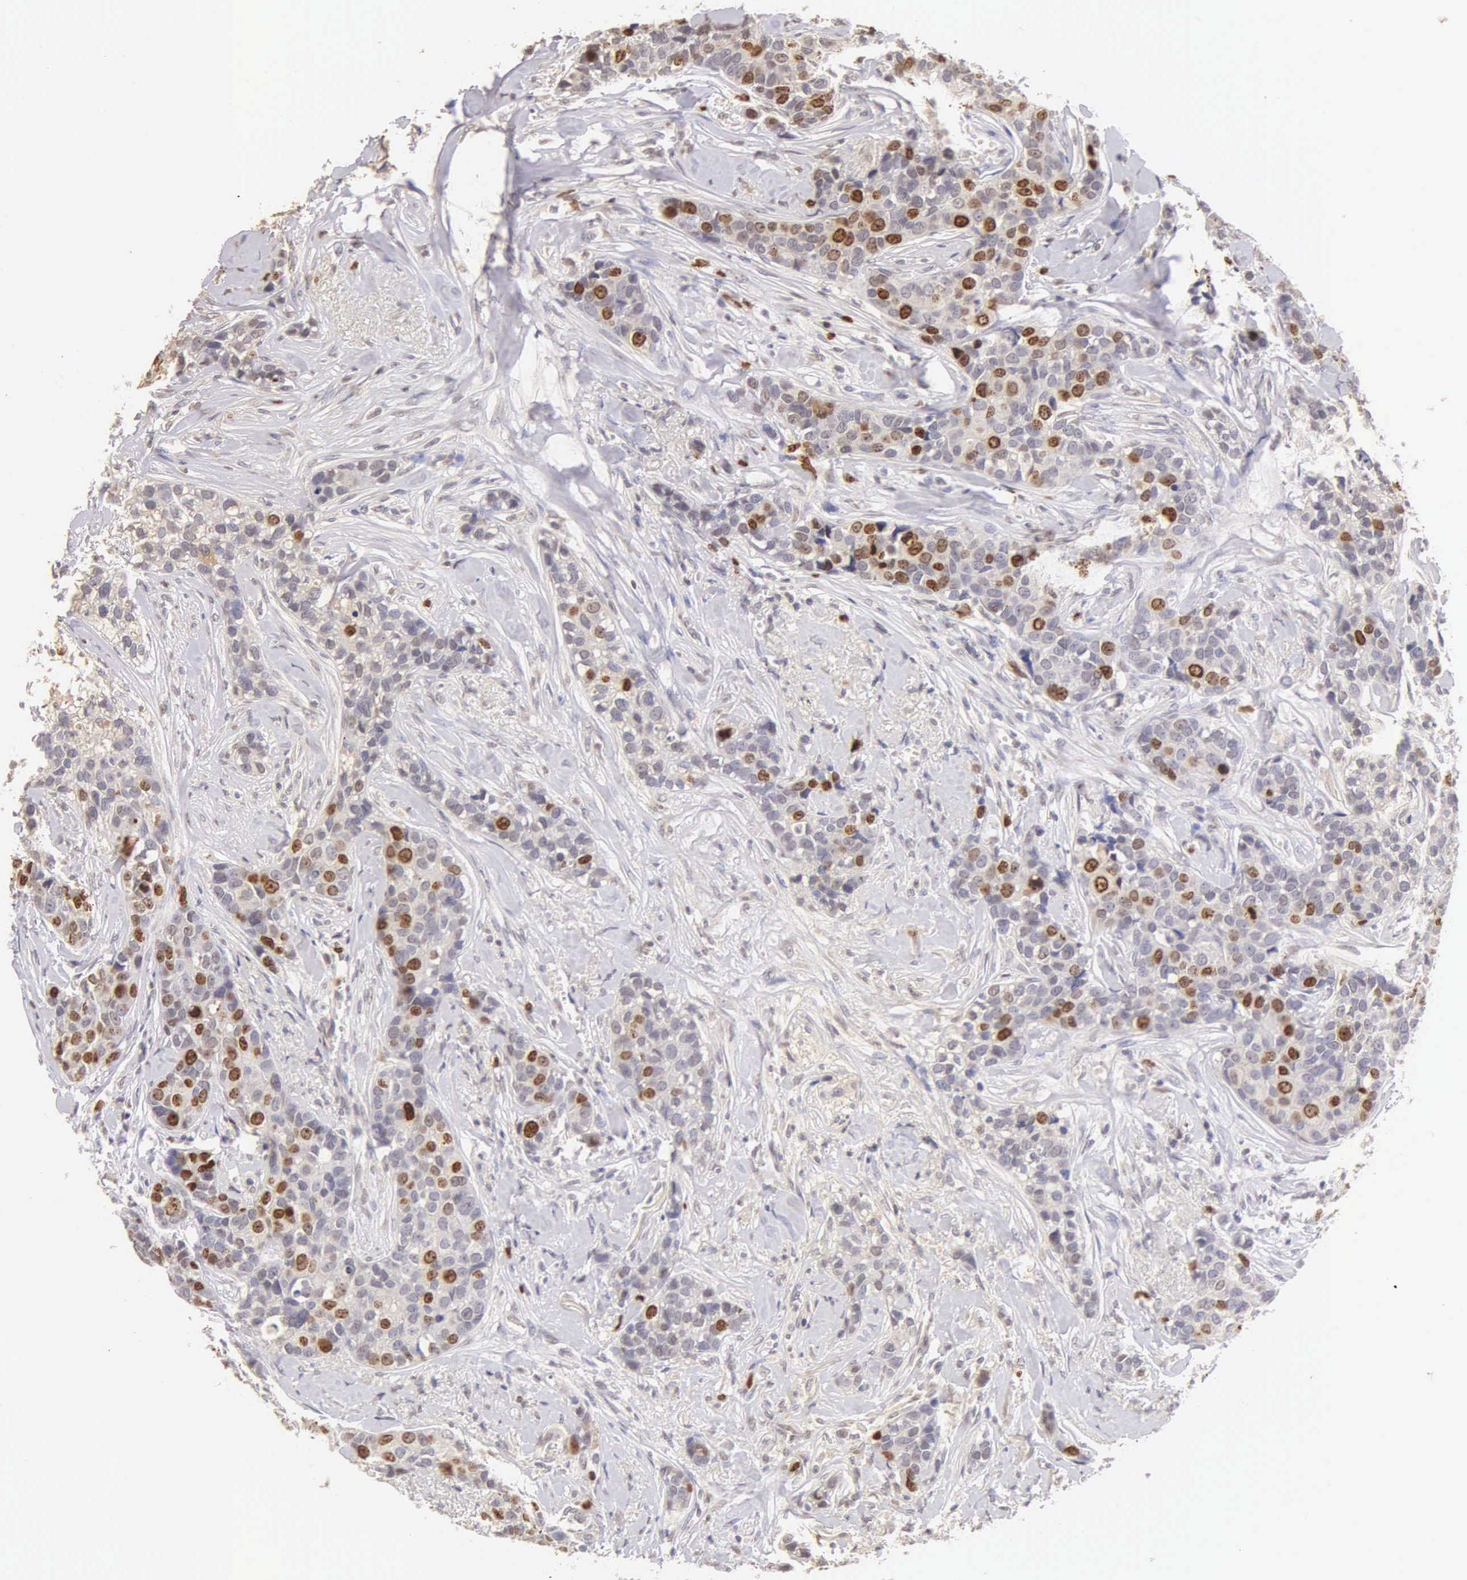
{"staining": {"intensity": "moderate", "quantity": "25%-75%", "location": "nuclear"}, "tissue": "breast cancer", "cell_type": "Tumor cells", "image_type": "cancer", "snomed": [{"axis": "morphology", "description": "Duct carcinoma"}, {"axis": "topography", "description": "Breast"}], "caption": "Immunohistochemical staining of human breast cancer (invasive ductal carcinoma) demonstrates moderate nuclear protein expression in about 25%-75% of tumor cells. (DAB = brown stain, brightfield microscopy at high magnification).", "gene": "MKI67", "patient": {"sex": "female", "age": 91}}